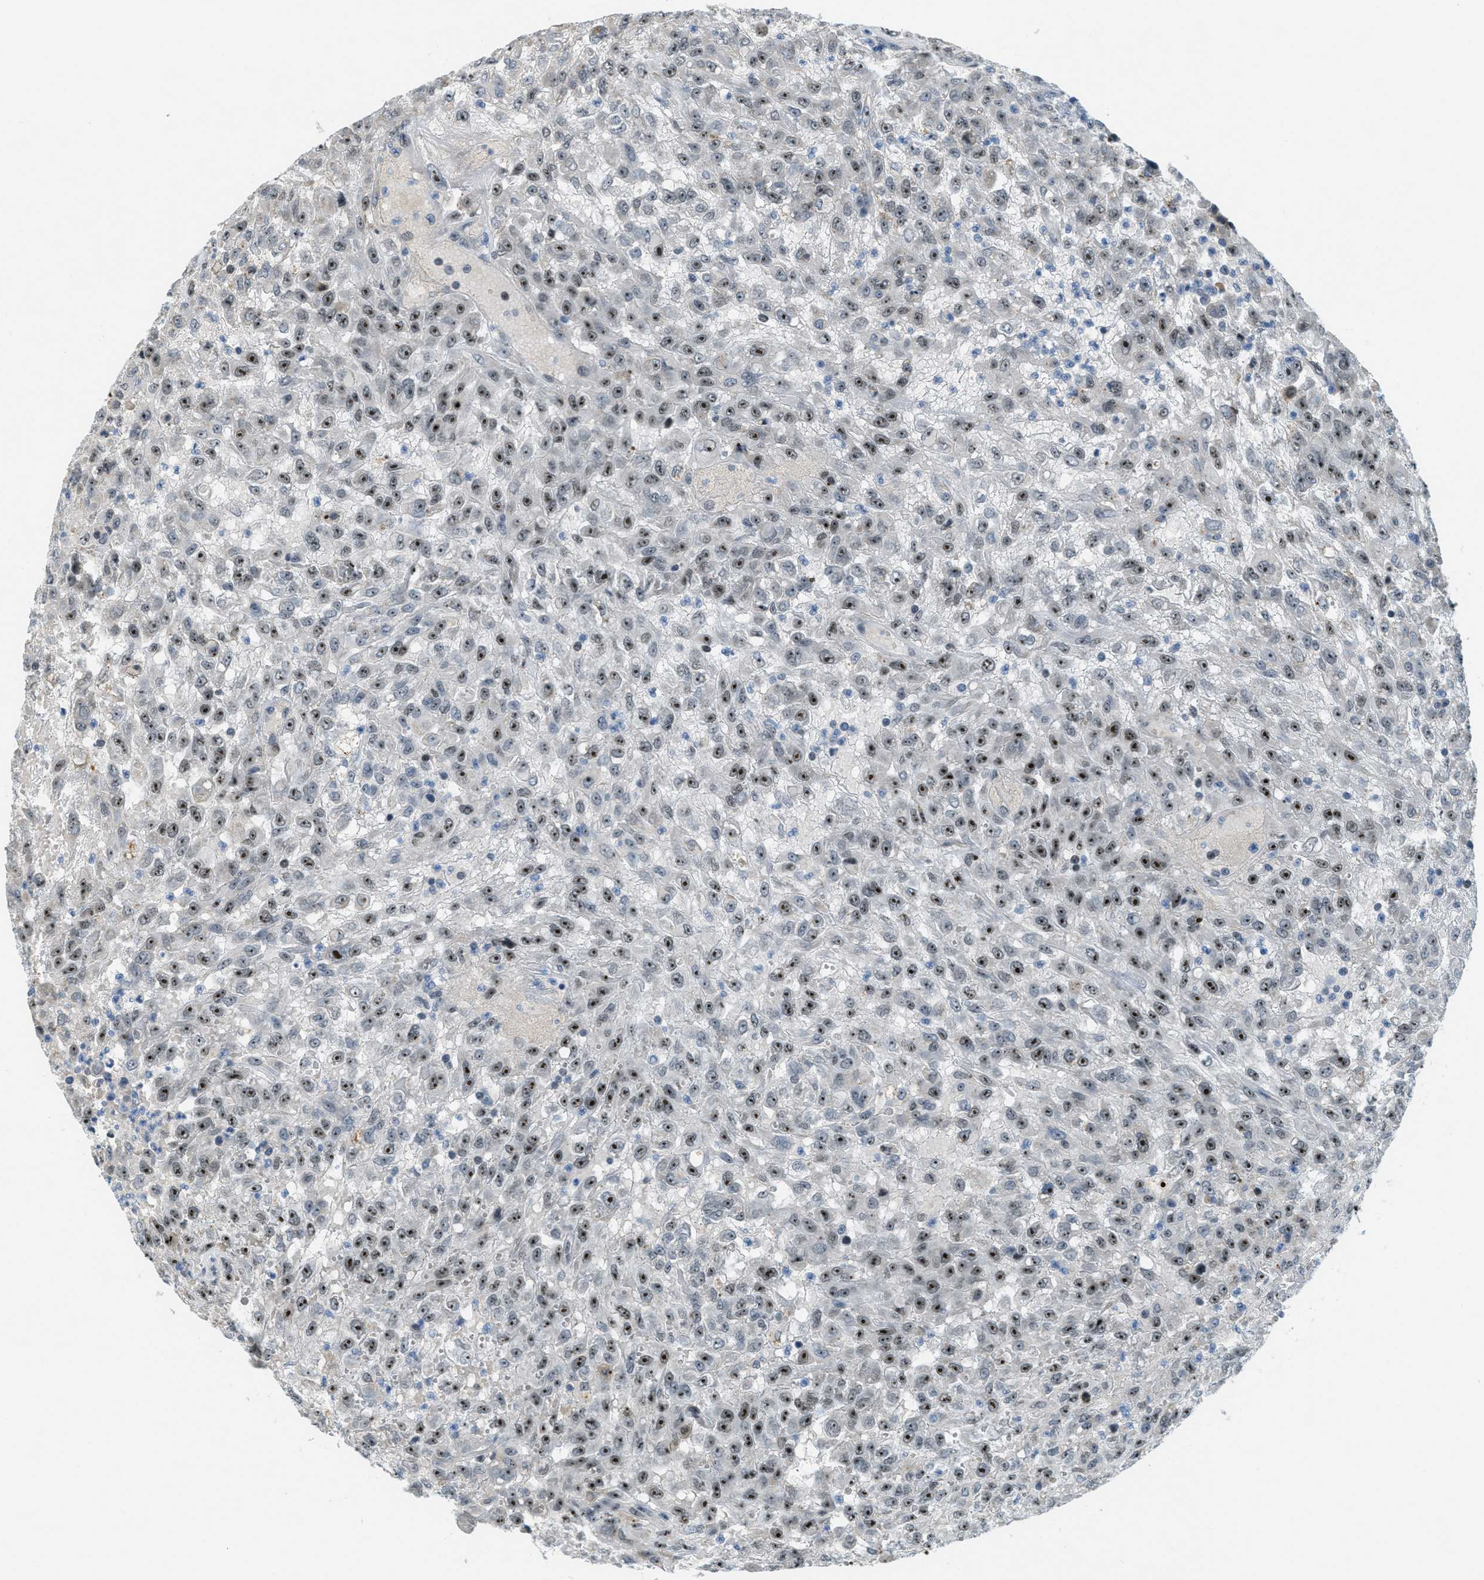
{"staining": {"intensity": "strong", "quantity": "25%-75%", "location": "nuclear"}, "tissue": "urothelial cancer", "cell_type": "Tumor cells", "image_type": "cancer", "snomed": [{"axis": "morphology", "description": "Urothelial carcinoma, High grade"}, {"axis": "topography", "description": "Urinary bladder"}], "caption": "This is an image of IHC staining of high-grade urothelial carcinoma, which shows strong positivity in the nuclear of tumor cells.", "gene": "DDX47", "patient": {"sex": "male", "age": 46}}